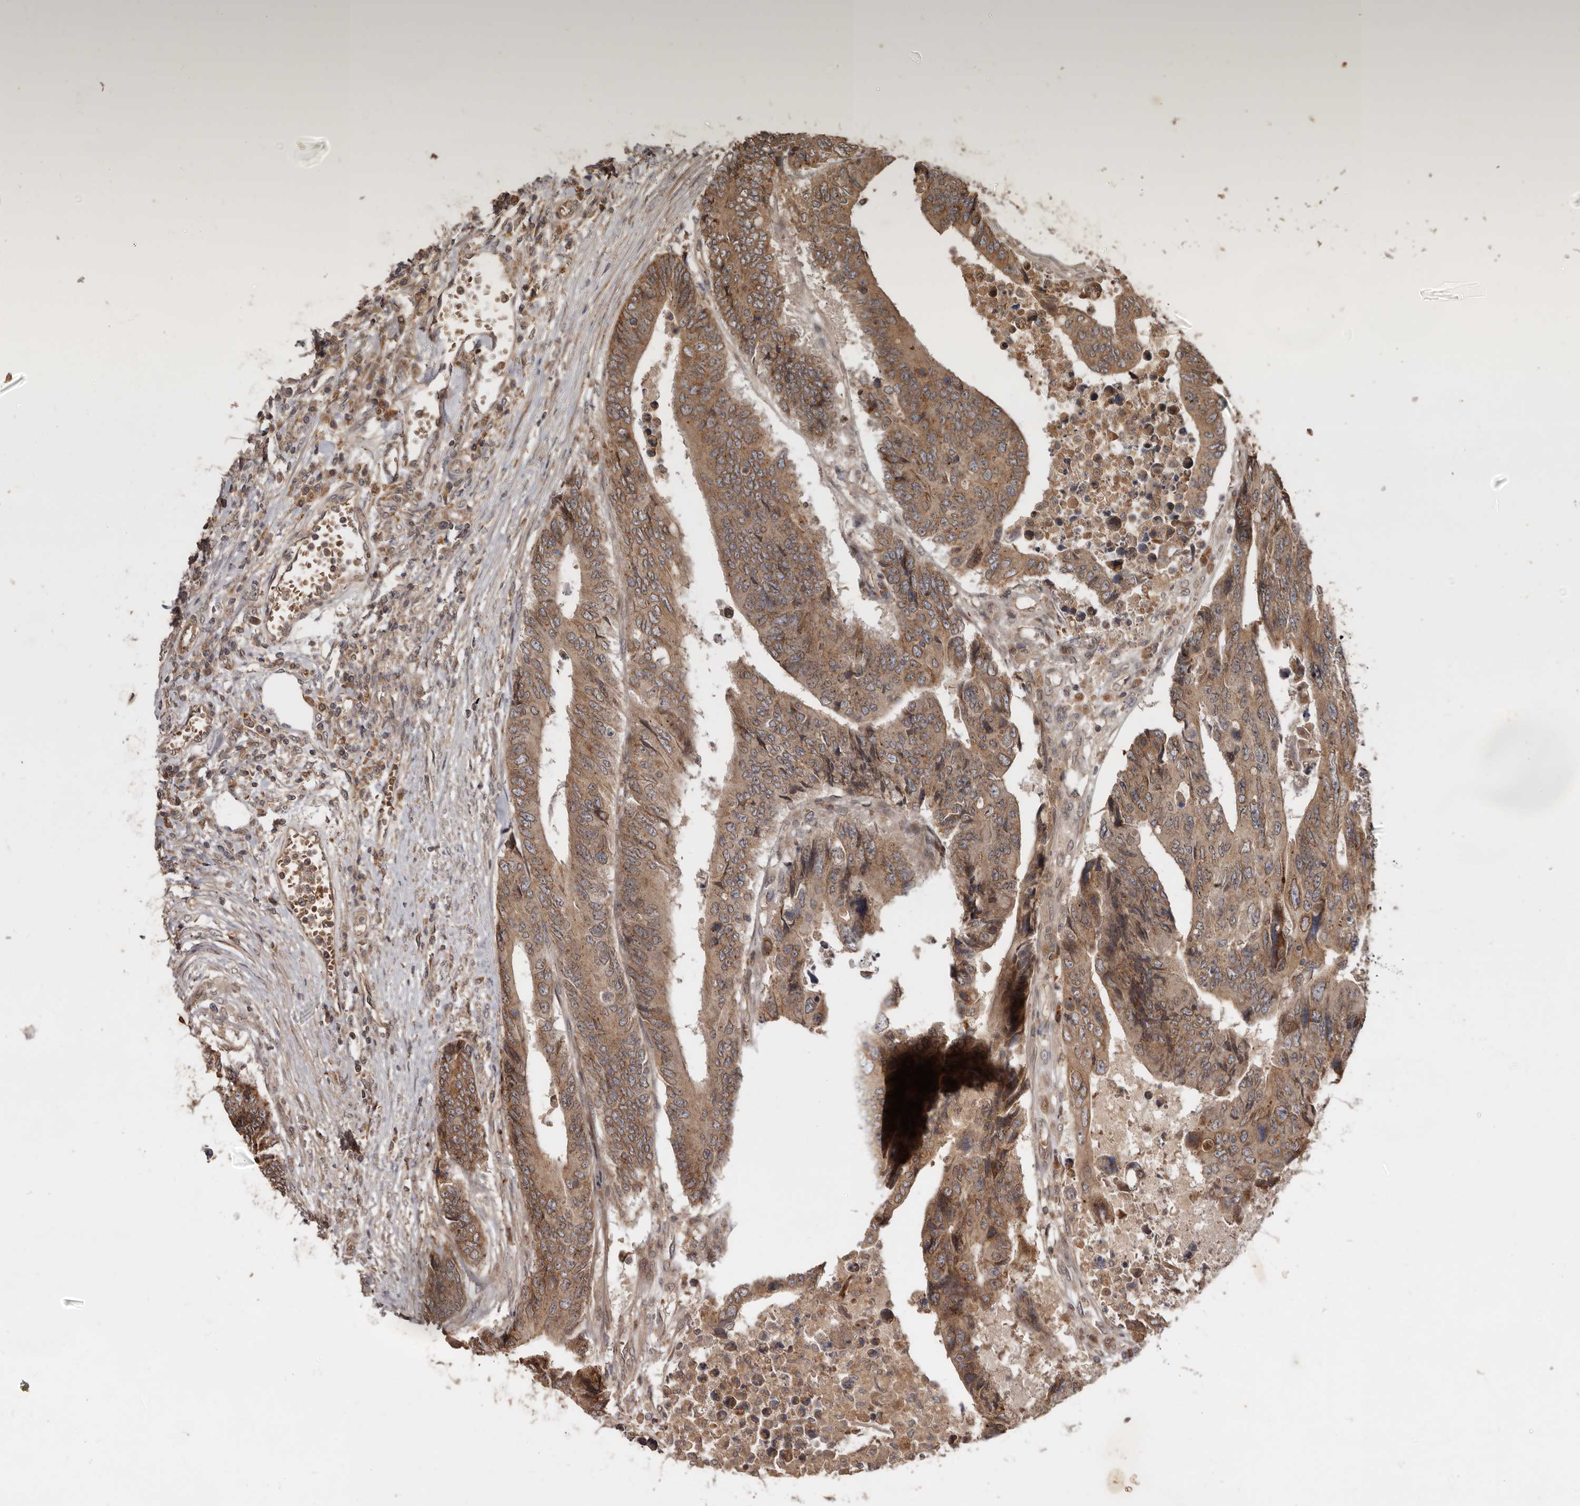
{"staining": {"intensity": "moderate", "quantity": ">75%", "location": "cytoplasmic/membranous"}, "tissue": "colorectal cancer", "cell_type": "Tumor cells", "image_type": "cancer", "snomed": [{"axis": "morphology", "description": "Adenocarcinoma, NOS"}, {"axis": "topography", "description": "Rectum"}], "caption": "Colorectal adenocarcinoma stained with a brown dye reveals moderate cytoplasmic/membranous positive positivity in approximately >75% of tumor cells.", "gene": "STK36", "patient": {"sex": "male", "age": 84}}